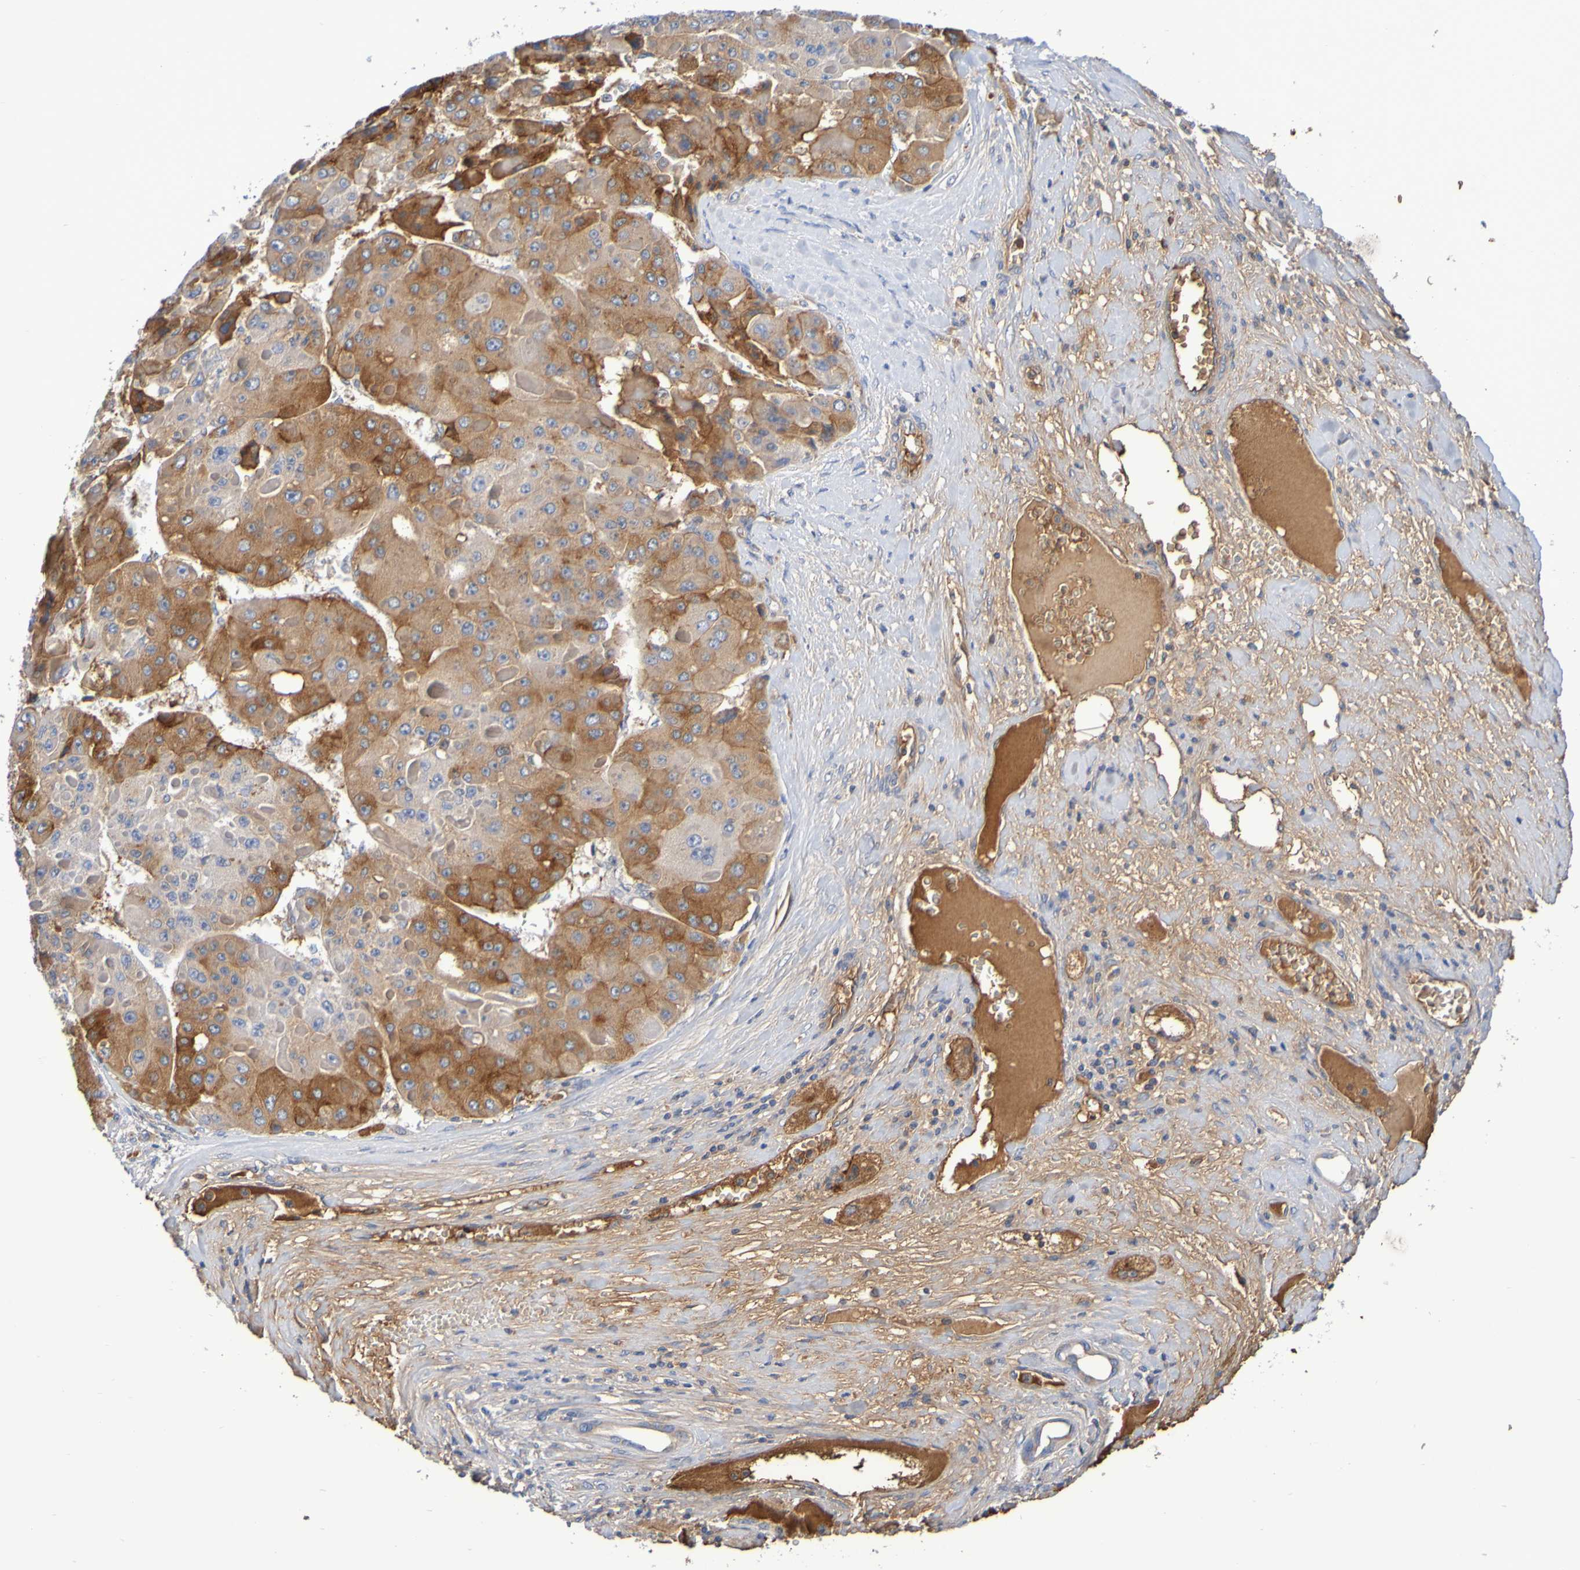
{"staining": {"intensity": "moderate", "quantity": ">75%", "location": "cytoplasmic/membranous"}, "tissue": "liver cancer", "cell_type": "Tumor cells", "image_type": "cancer", "snomed": [{"axis": "morphology", "description": "Carcinoma, Hepatocellular, NOS"}, {"axis": "topography", "description": "Liver"}], "caption": "This photomicrograph displays immunohistochemistry staining of liver cancer, with medium moderate cytoplasmic/membranous positivity in approximately >75% of tumor cells.", "gene": "GAB3", "patient": {"sex": "female", "age": 73}}